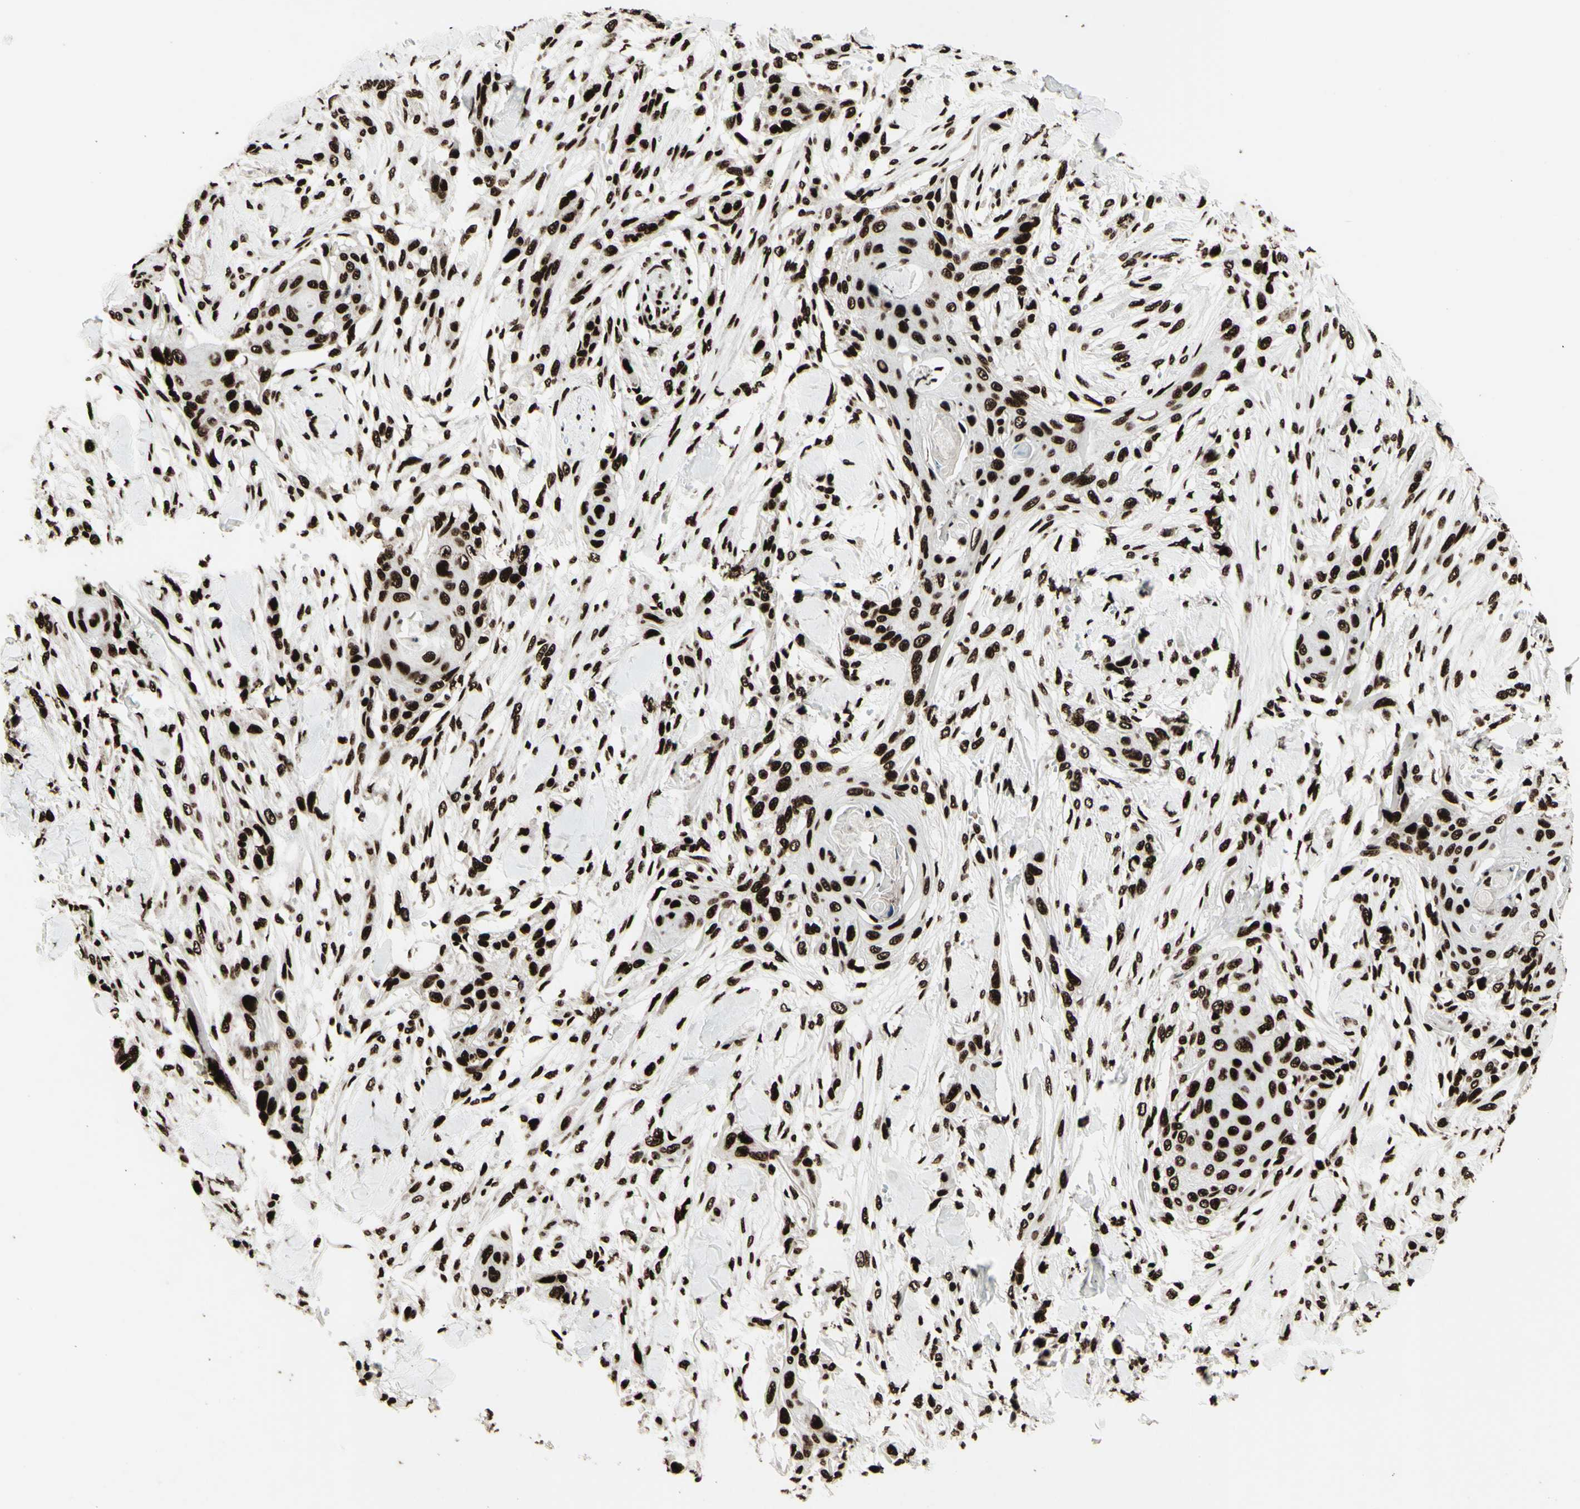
{"staining": {"intensity": "strong", "quantity": ">75%", "location": "nuclear"}, "tissue": "skin cancer", "cell_type": "Tumor cells", "image_type": "cancer", "snomed": [{"axis": "morphology", "description": "Squamous cell carcinoma, NOS"}, {"axis": "topography", "description": "Skin"}], "caption": "Skin squamous cell carcinoma was stained to show a protein in brown. There is high levels of strong nuclear staining in approximately >75% of tumor cells.", "gene": "U2AF2", "patient": {"sex": "female", "age": 59}}